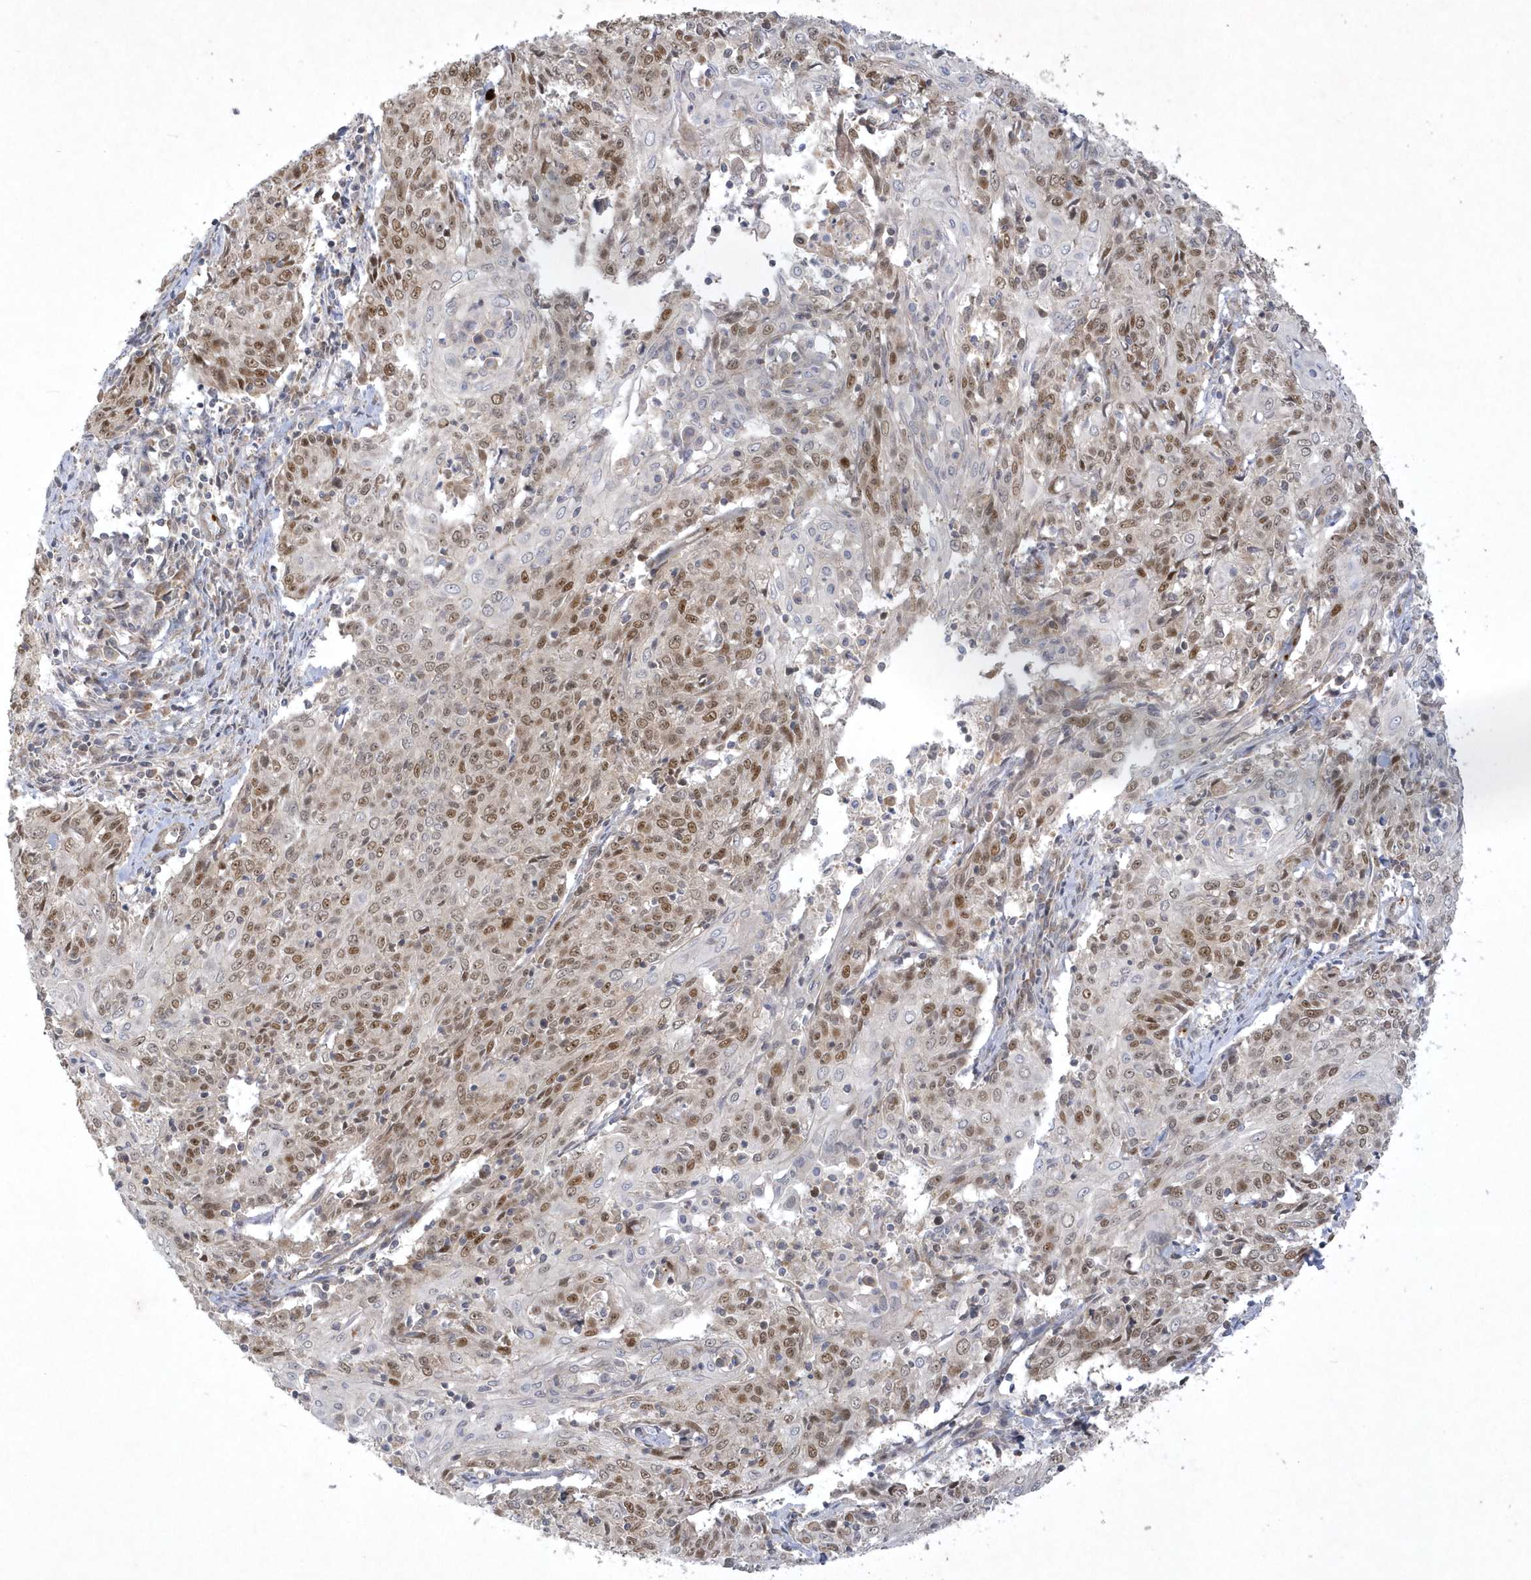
{"staining": {"intensity": "strong", "quantity": "25%-75%", "location": "nuclear"}, "tissue": "cervical cancer", "cell_type": "Tumor cells", "image_type": "cancer", "snomed": [{"axis": "morphology", "description": "Squamous cell carcinoma, NOS"}, {"axis": "topography", "description": "Cervix"}], "caption": "The image reveals staining of cervical cancer, revealing strong nuclear protein positivity (brown color) within tumor cells. (DAB (3,3'-diaminobenzidine) = brown stain, brightfield microscopy at high magnification).", "gene": "NAF1", "patient": {"sex": "female", "age": 48}}